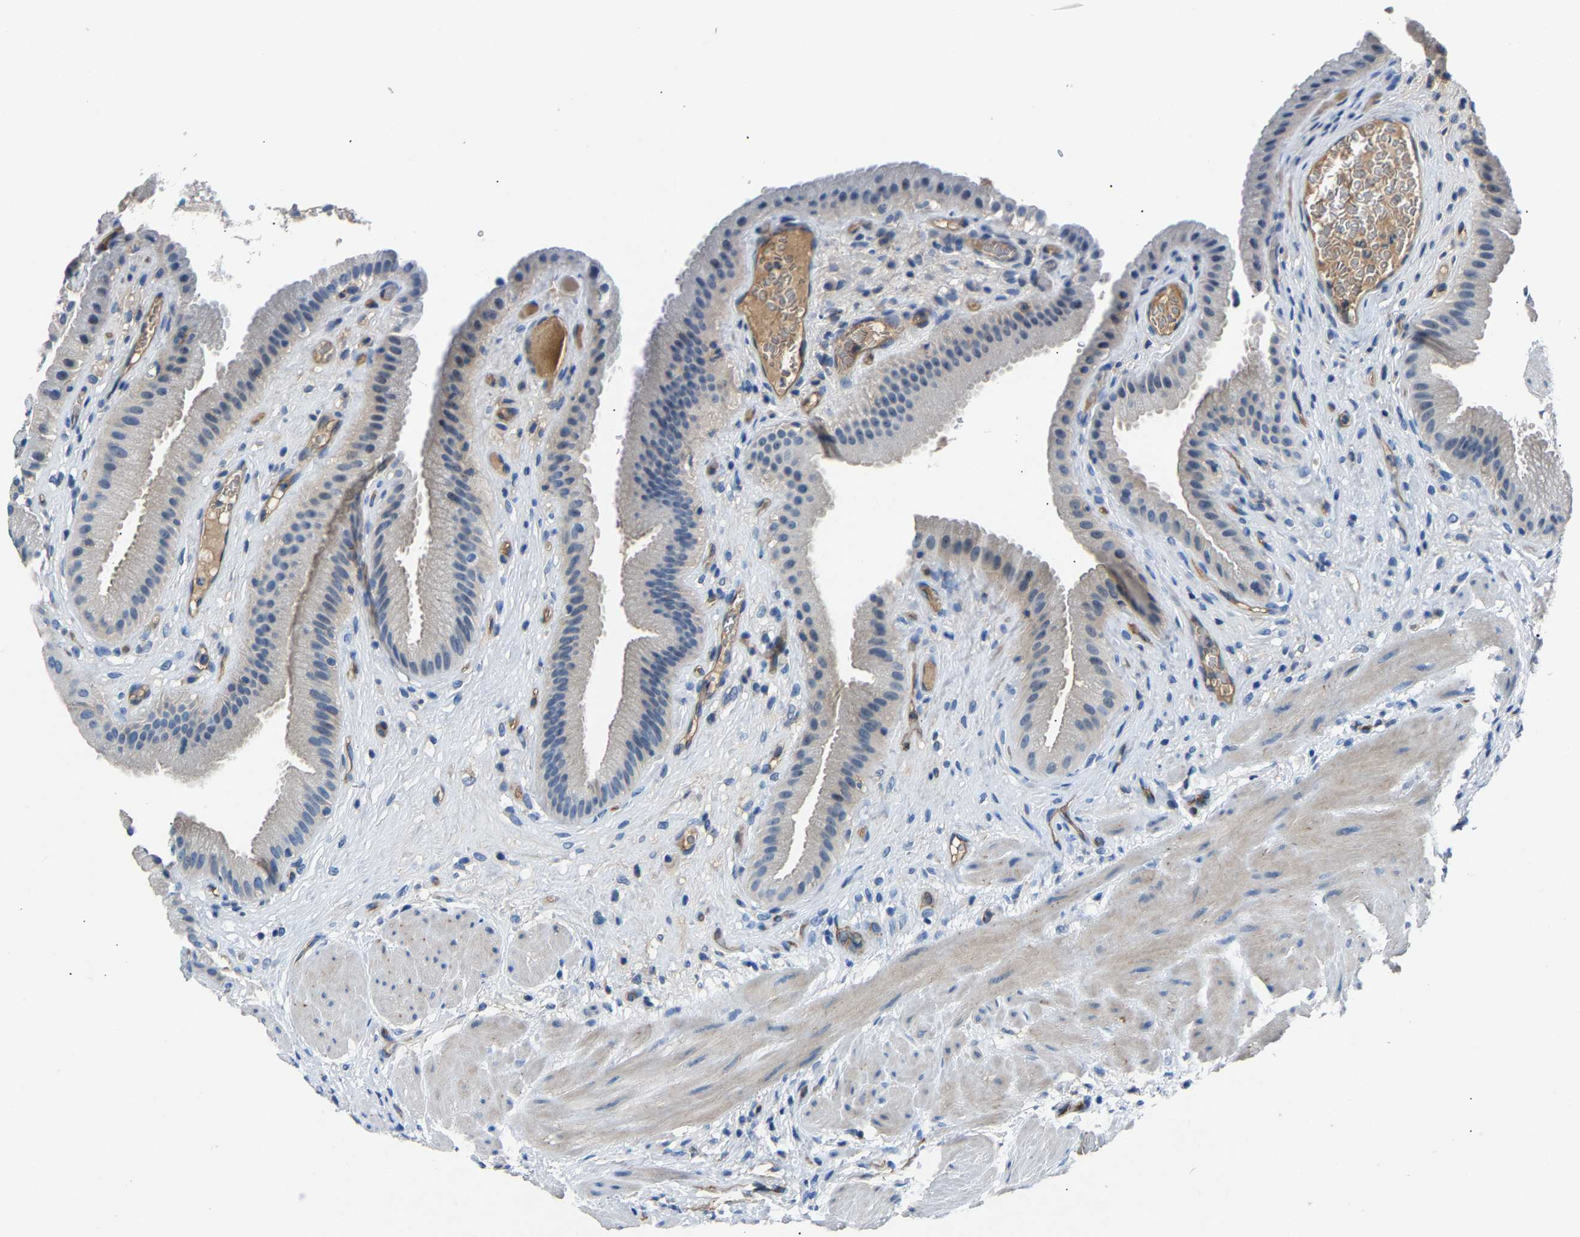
{"staining": {"intensity": "negative", "quantity": "none", "location": "none"}, "tissue": "gallbladder", "cell_type": "Glandular cells", "image_type": "normal", "snomed": [{"axis": "morphology", "description": "Normal tissue, NOS"}, {"axis": "topography", "description": "Gallbladder"}], "caption": "The immunohistochemistry histopathology image has no significant positivity in glandular cells of gallbladder. Nuclei are stained in blue.", "gene": "DNAAF5", "patient": {"sex": "male", "age": 49}}